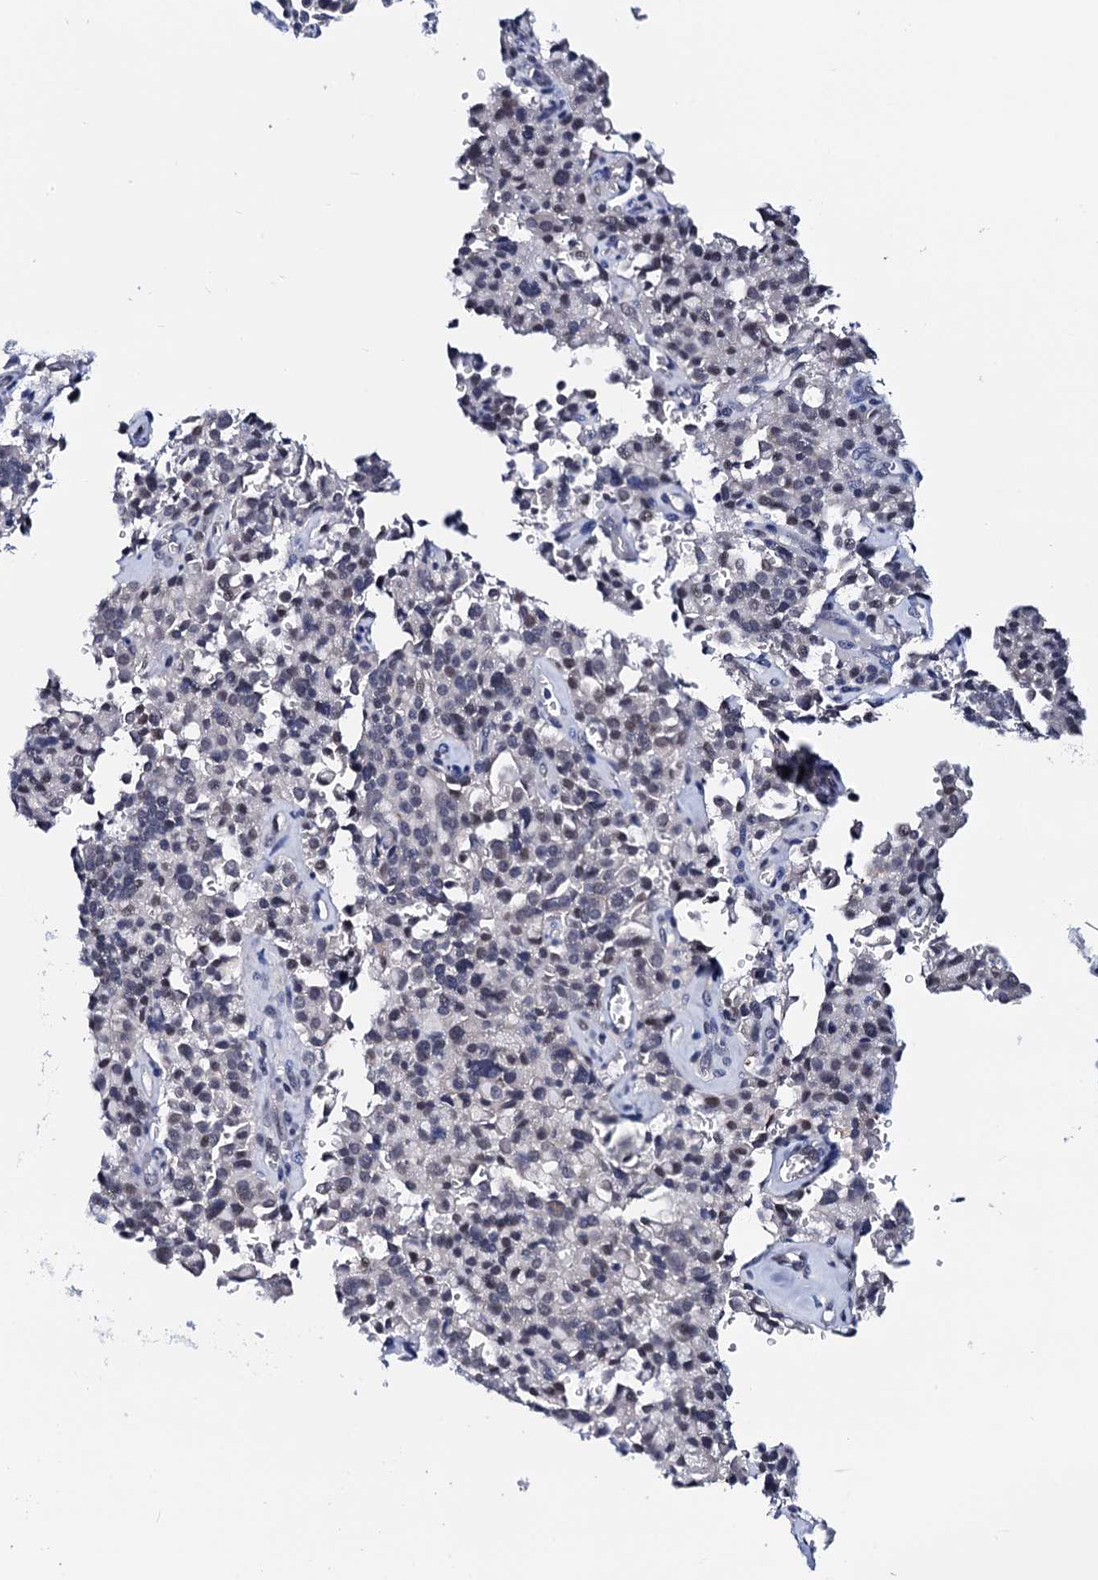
{"staining": {"intensity": "weak", "quantity": "25%-75%", "location": "nuclear"}, "tissue": "pancreatic cancer", "cell_type": "Tumor cells", "image_type": "cancer", "snomed": [{"axis": "morphology", "description": "Adenocarcinoma, NOS"}, {"axis": "topography", "description": "Pancreas"}], "caption": "Protein analysis of pancreatic cancer (adenocarcinoma) tissue shows weak nuclear expression in about 25%-75% of tumor cells.", "gene": "C16orf87", "patient": {"sex": "male", "age": 65}}